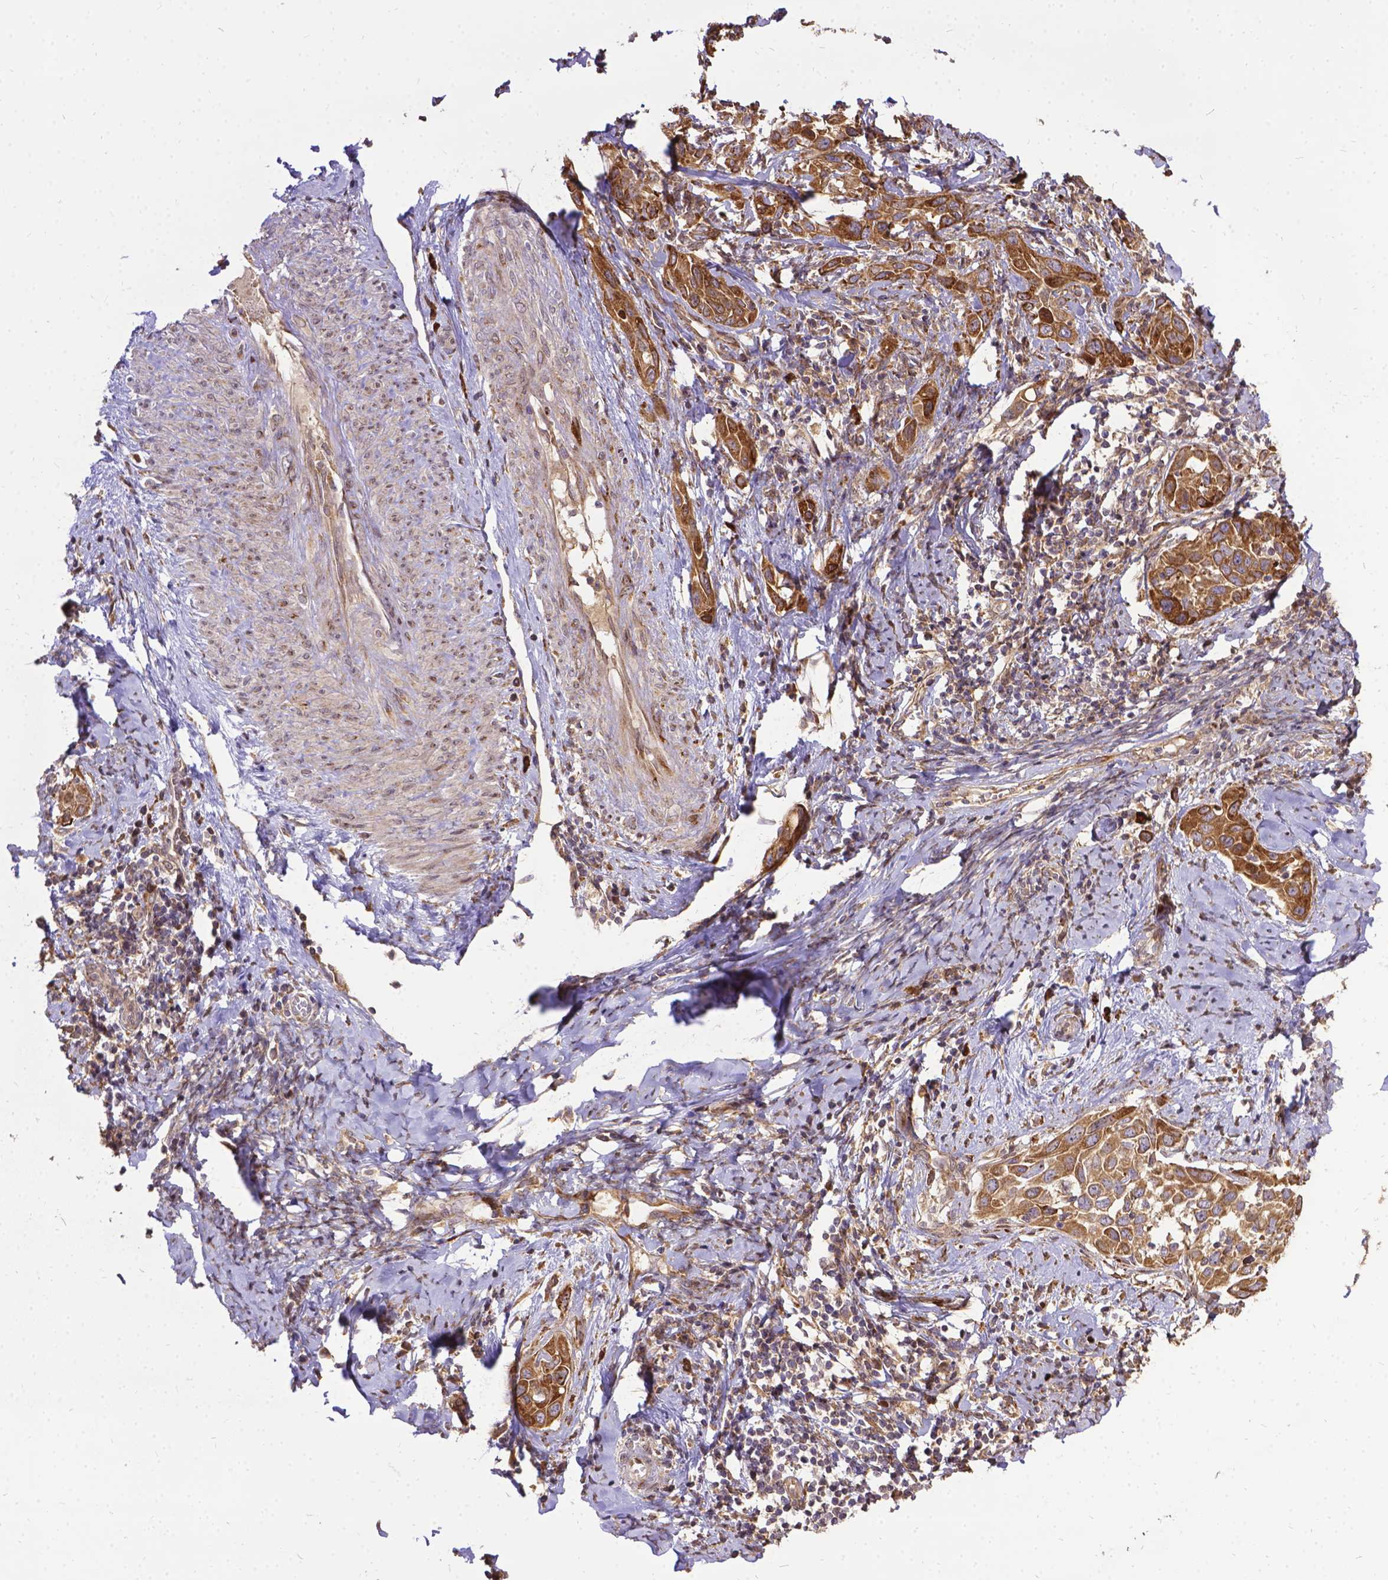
{"staining": {"intensity": "moderate", "quantity": ">75%", "location": "cytoplasmic/membranous"}, "tissue": "cervical cancer", "cell_type": "Tumor cells", "image_type": "cancer", "snomed": [{"axis": "morphology", "description": "Squamous cell carcinoma, NOS"}, {"axis": "topography", "description": "Cervix"}], "caption": "Moderate cytoplasmic/membranous protein expression is identified in about >75% of tumor cells in cervical squamous cell carcinoma.", "gene": "DENND6A", "patient": {"sex": "female", "age": 51}}